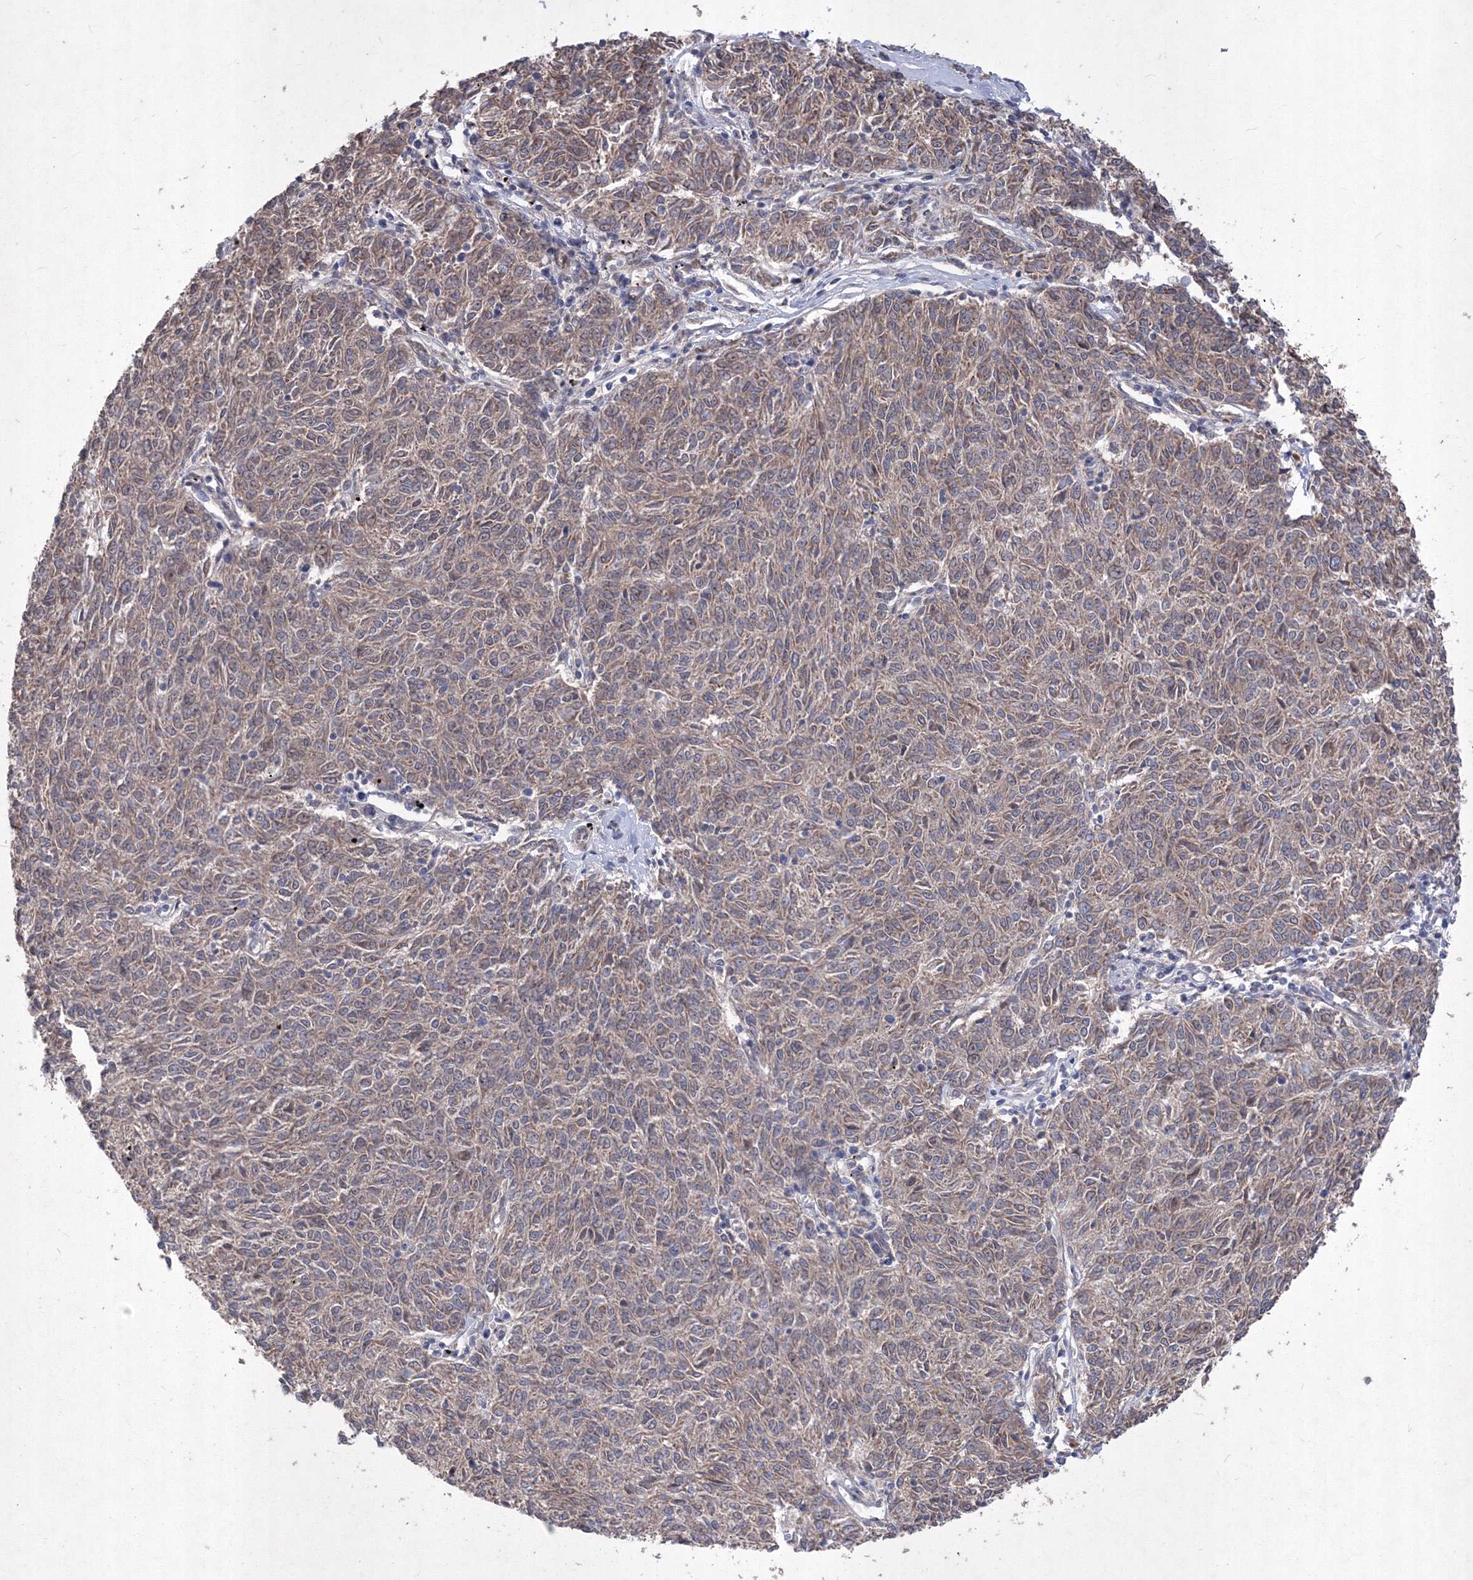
{"staining": {"intensity": "weak", "quantity": ">75%", "location": "cytoplasmic/membranous"}, "tissue": "melanoma", "cell_type": "Tumor cells", "image_type": "cancer", "snomed": [{"axis": "morphology", "description": "Malignant melanoma, NOS"}, {"axis": "topography", "description": "Skin"}], "caption": "Immunohistochemical staining of human malignant melanoma demonstrates low levels of weak cytoplasmic/membranous positivity in about >75% of tumor cells. (Brightfield microscopy of DAB IHC at high magnification).", "gene": "MTRF1L", "patient": {"sex": "female", "age": 72}}